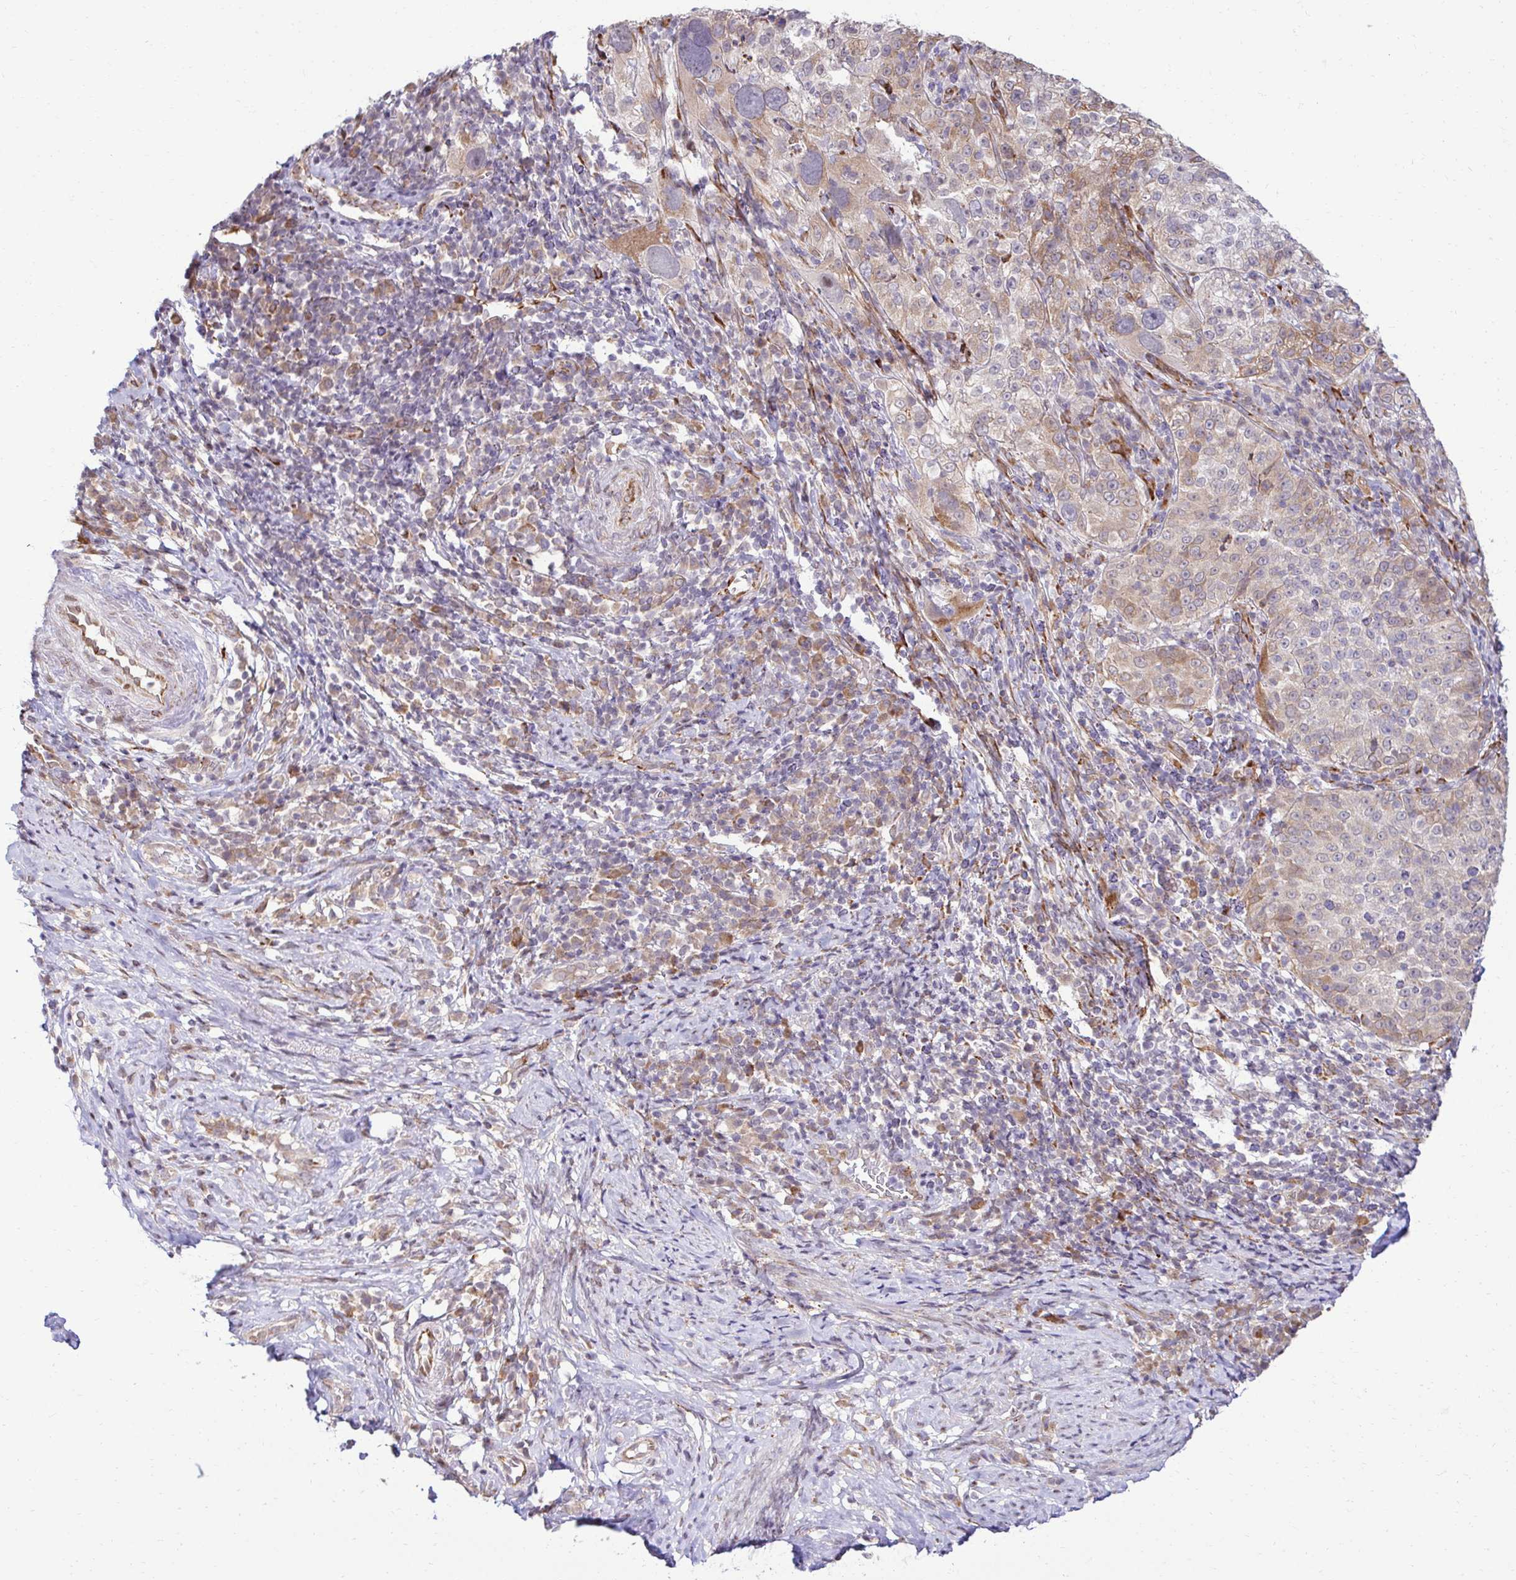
{"staining": {"intensity": "weak", "quantity": "25%-75%", "location": "cytoplasmic/membranous"}, "tissue": "cervical cancer", "cell_type": "Tumor cells", "image_type": "cancer", "snomed": [{"axis": "morphology", "description": "Squamous cell carcinoma, NOS"}, {"axis": "topography", "description": "Cervix"}], "caption": "Human squamous cell carcinoma (cervical) stained with a brown dye exhibits weak cytoplasmic/membranous positive staining in about 25%-75% of tumor cells.", "gene": "HPS1", "patient": {"sex": "female", "age": 75}}